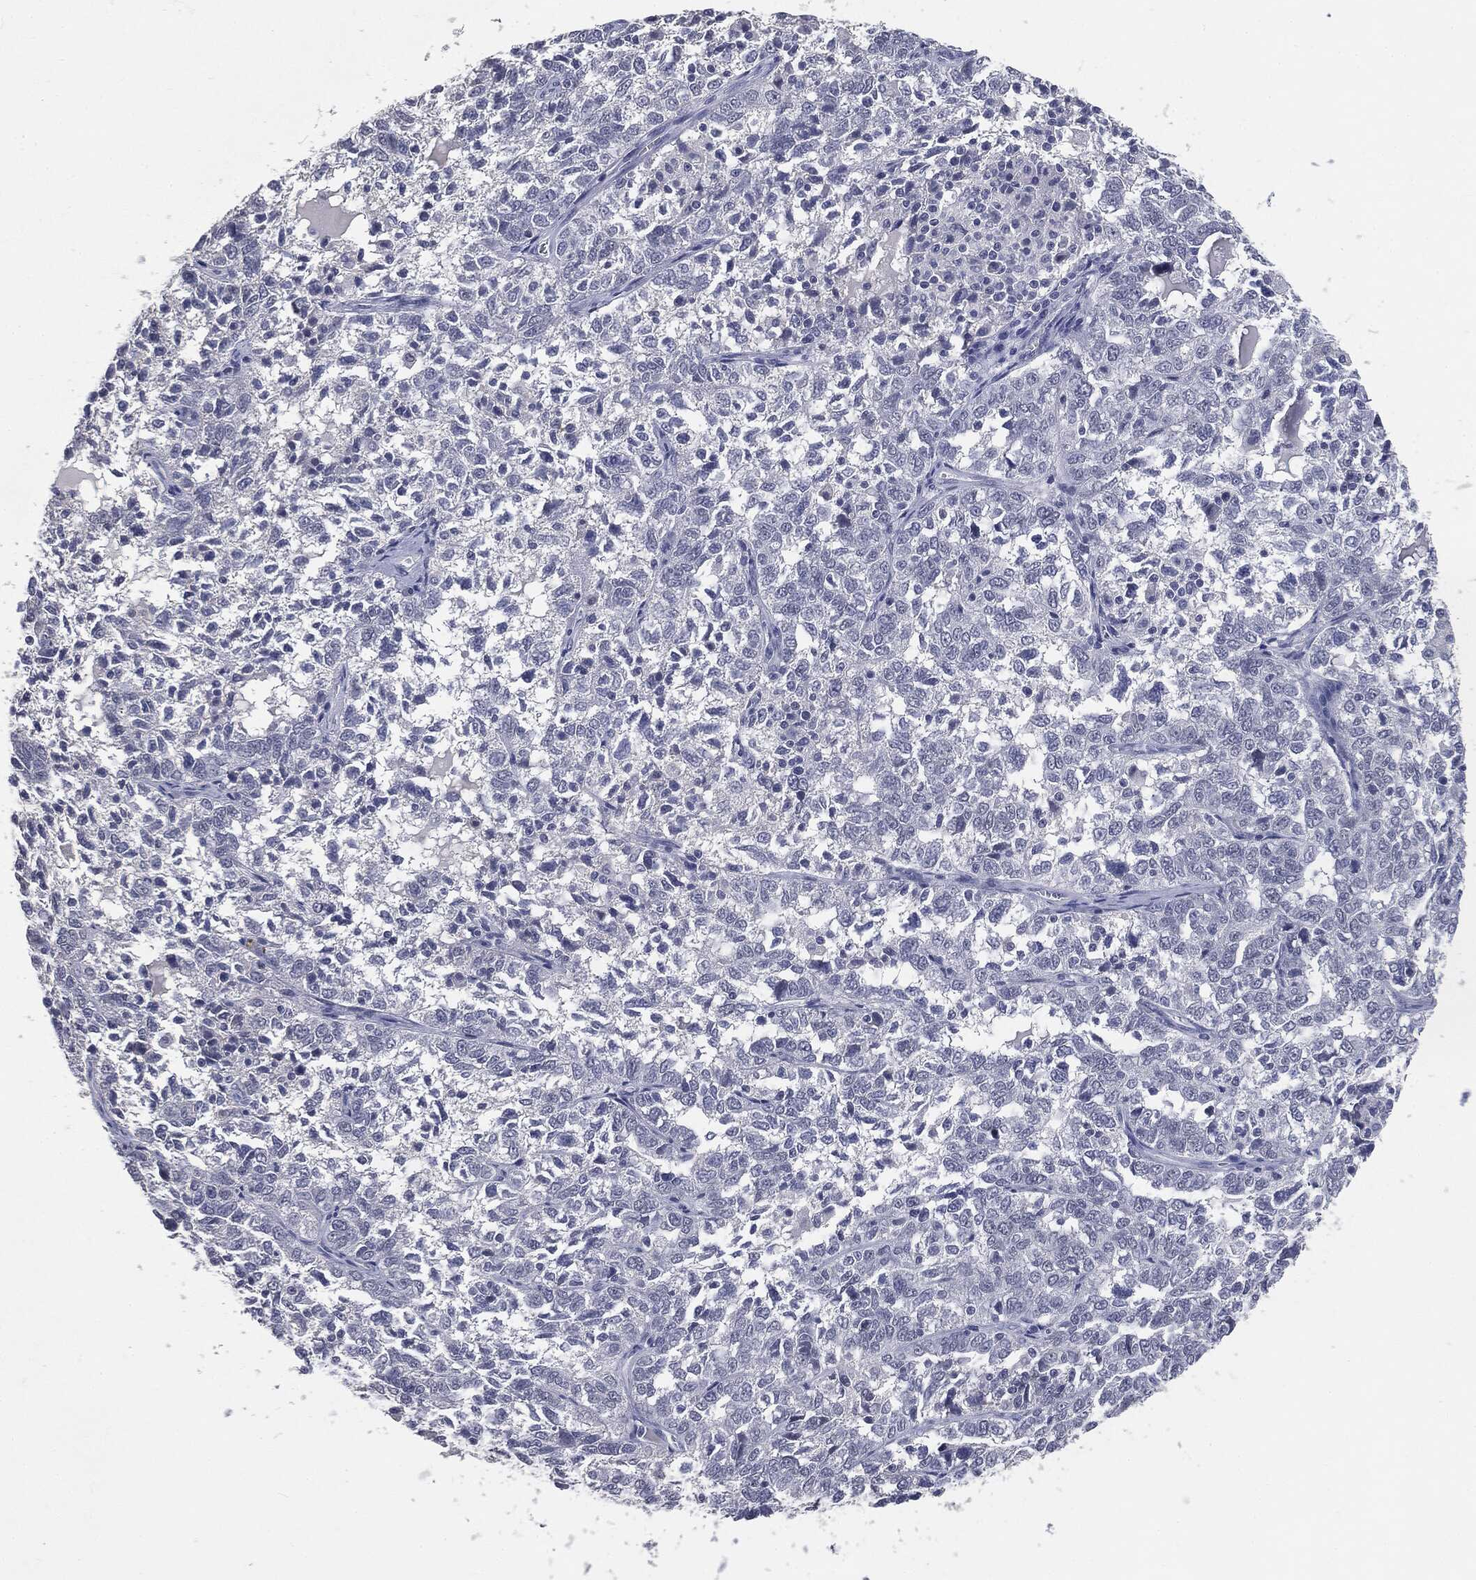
{"staining": {"intensity": "negative", "quantity": "none", "location": "none"}, "tissue": "ovarian cancer", "cell_type": "Tumor cells", "image_type": "cancer", "snomed": [{"axis": "morphology", "description": "Cystadenocarcinoma, serous, NOS"}, {"axis": "topography", "description": "Ovary"}], "caption": "This is a histopathology image of IHC staining of ovarian serous cystadenocarcinoma, which shows no staining in tumor cells.", "gene": "SLC2A2", "patient": {"sex": "female", "age": 71}}